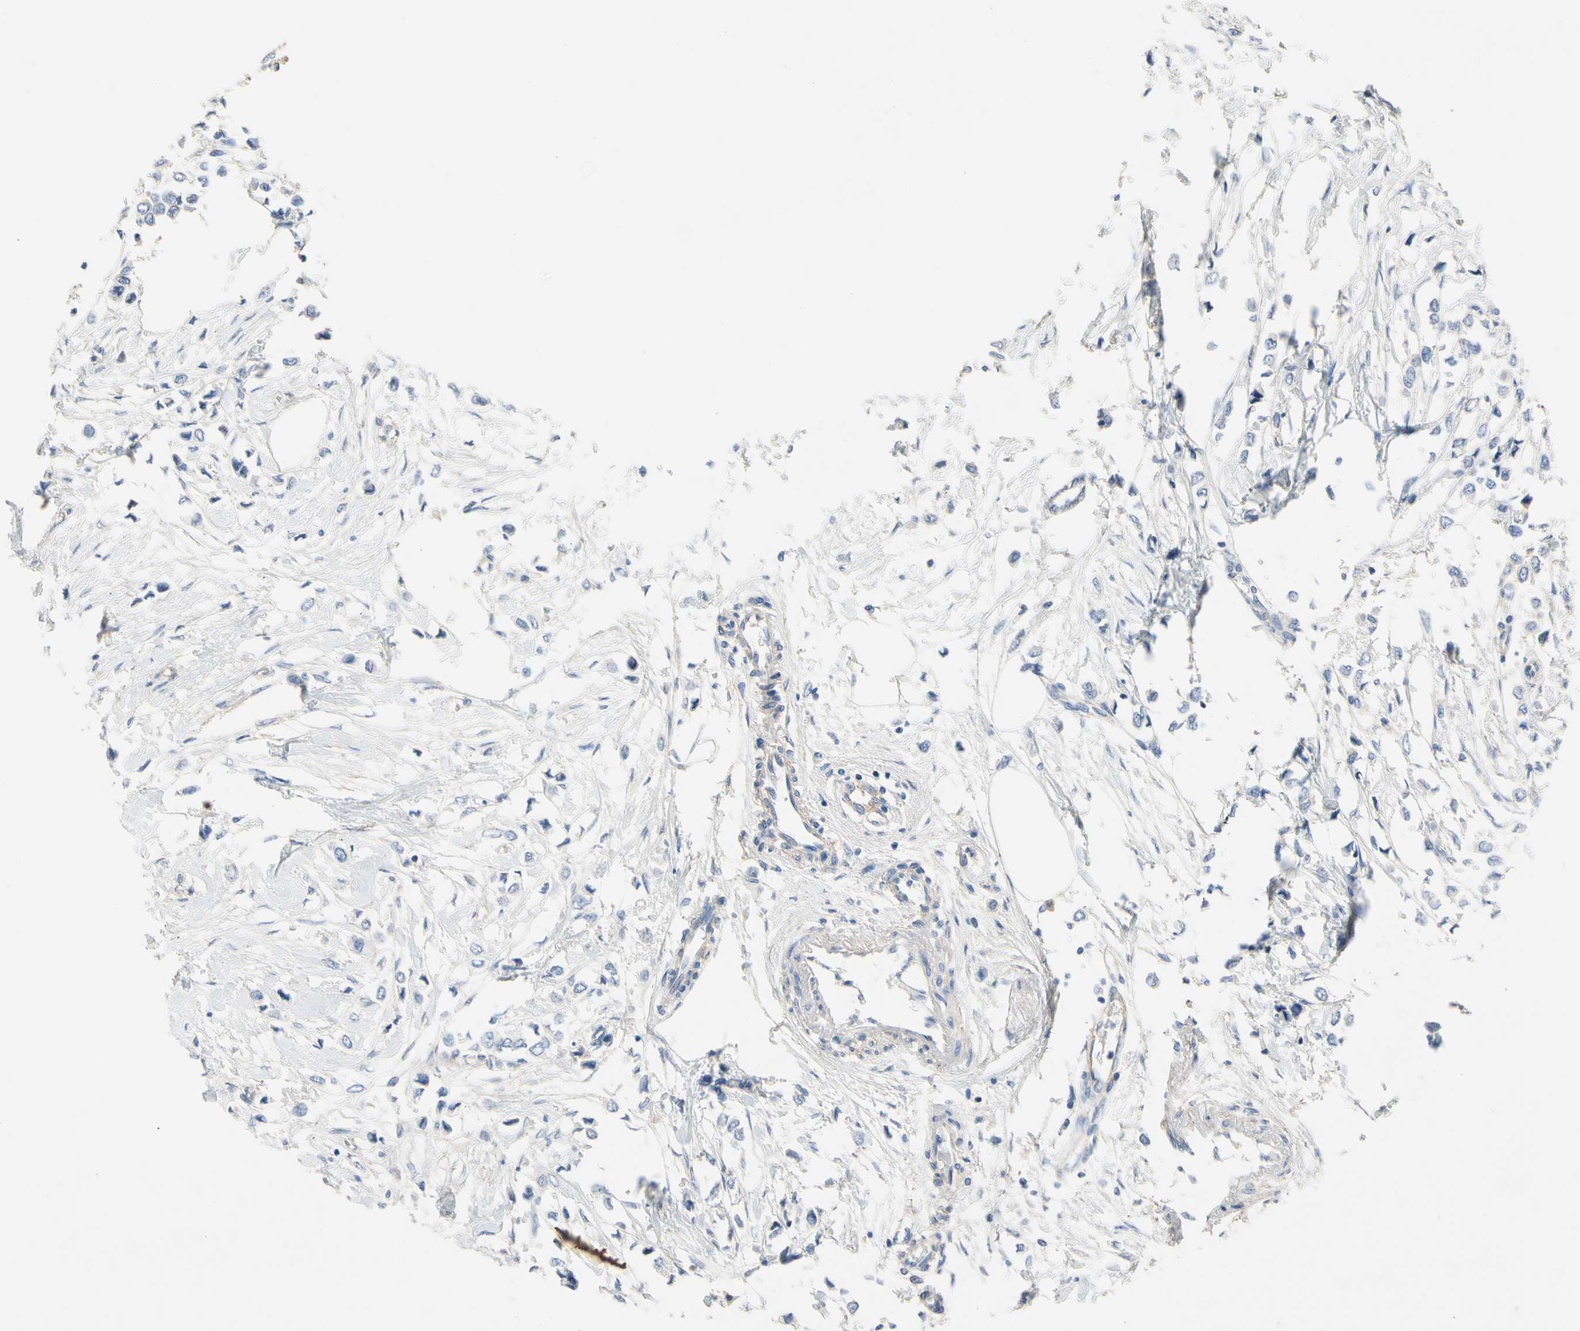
{"staining": {"intensity": "negative", "quantity": "none", "location": "none"}, "tissue": "breast cancer", "cell_type": "Tumor cells", "image_type": "cancer", "snomed": [{"axis": "morphology", "description": "Lobular carcinoma"}, {"axis": "topography", "description": "Breast"}], "caption": "Micrograph shows no protein expression in tumor cells of lobular carcinoma (breast) tissue.", "gene": "CA14", "patient": {"sex": "female", "age": 51}}